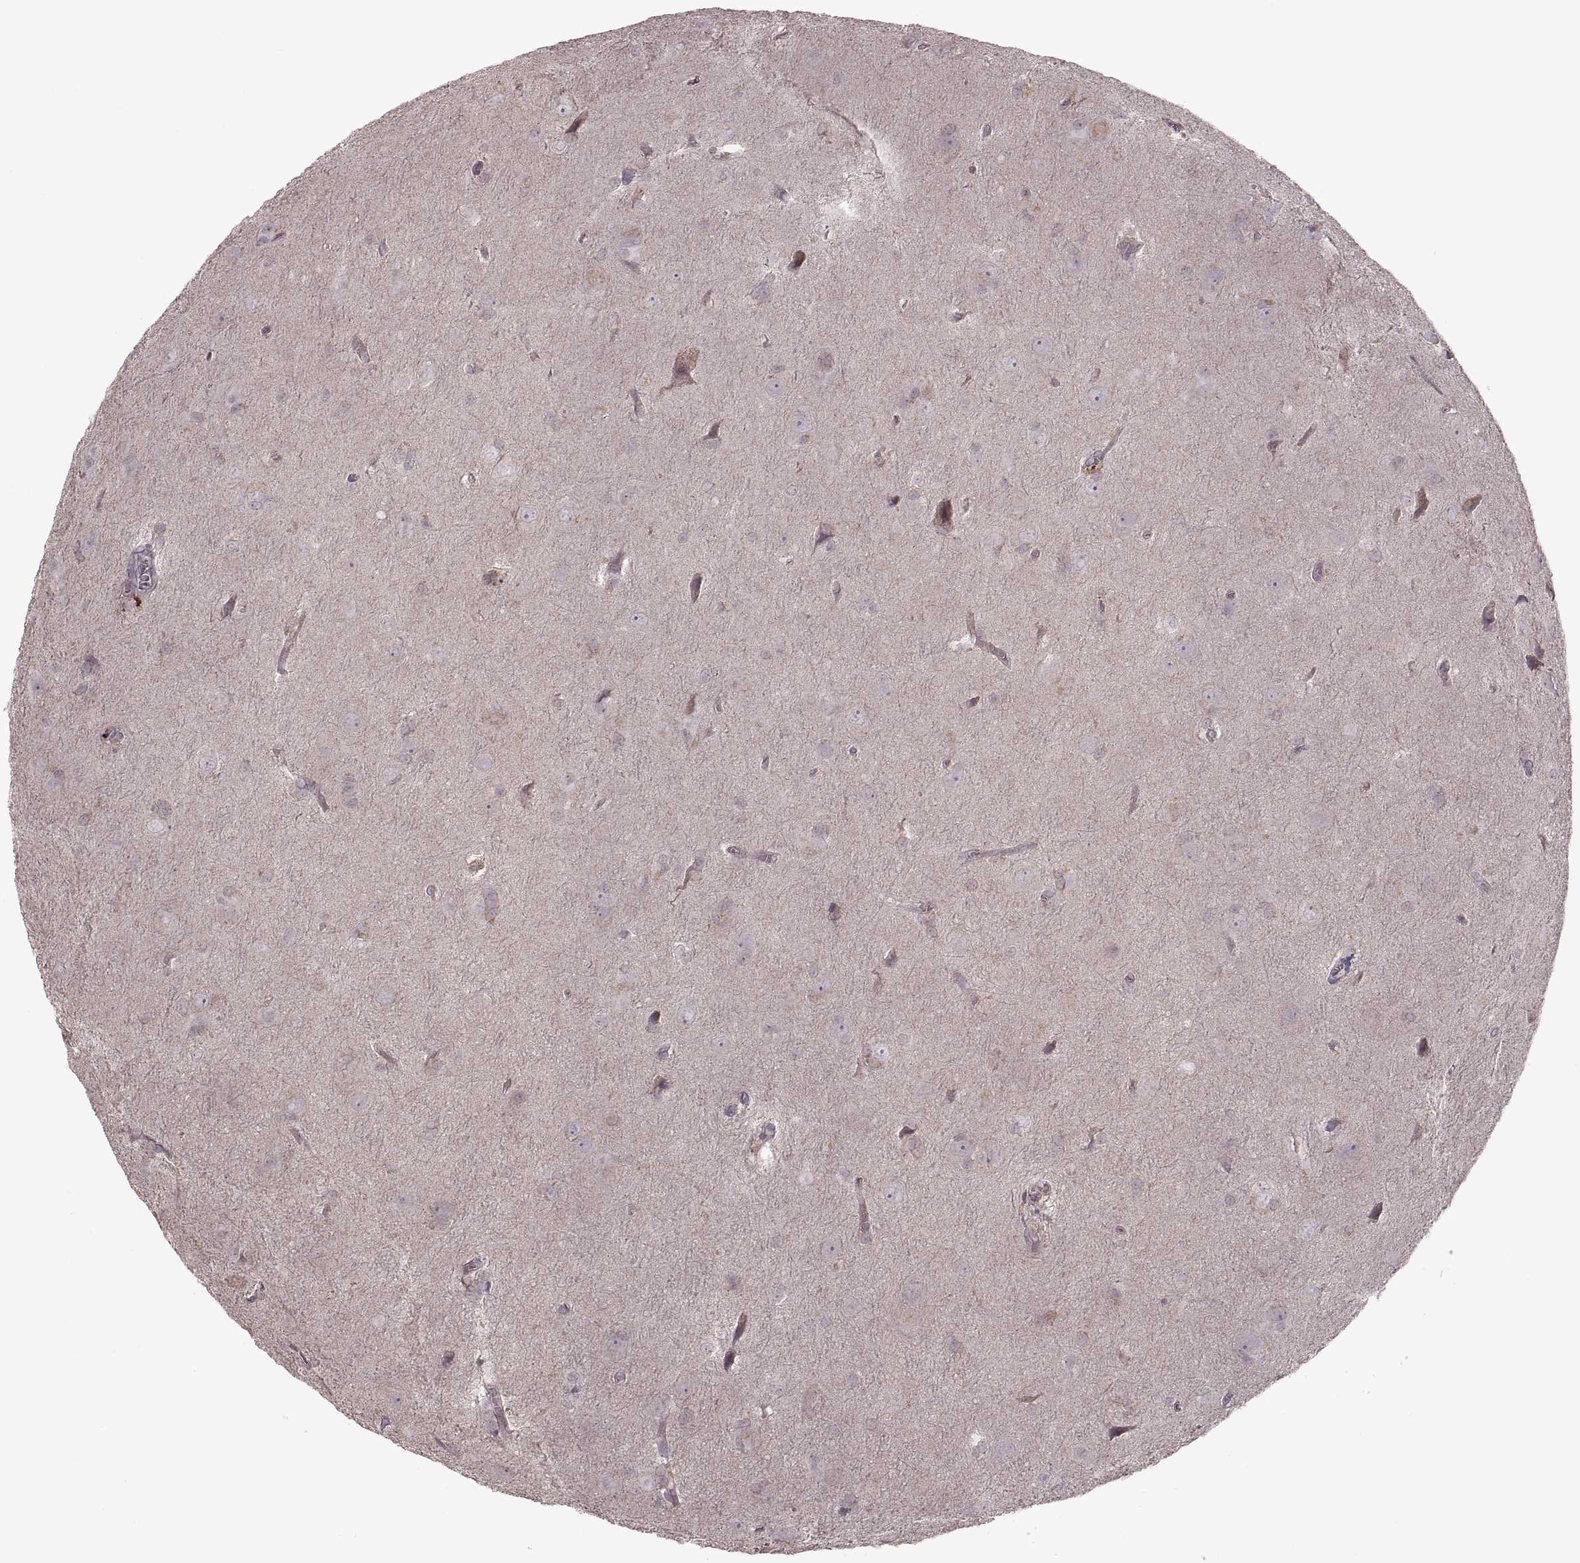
{"staining": {"intensity": "negative", "quantity": "none", "location": "none"}, "tissue": "glioma", "cell_type": "Tumor cells", "image_type": "cancer", "snomed": [{"axis": "morphology", "description": "Glioma, malignant, Low grade"}, {"axis": "topography", "description": "Brain"}], "caption": "IHC of malignant glioma (low-grade) demonstrates no staining in tumor cells.", "gene": "PIERCE1", "patient": {"sex": "male", "age": 58}}